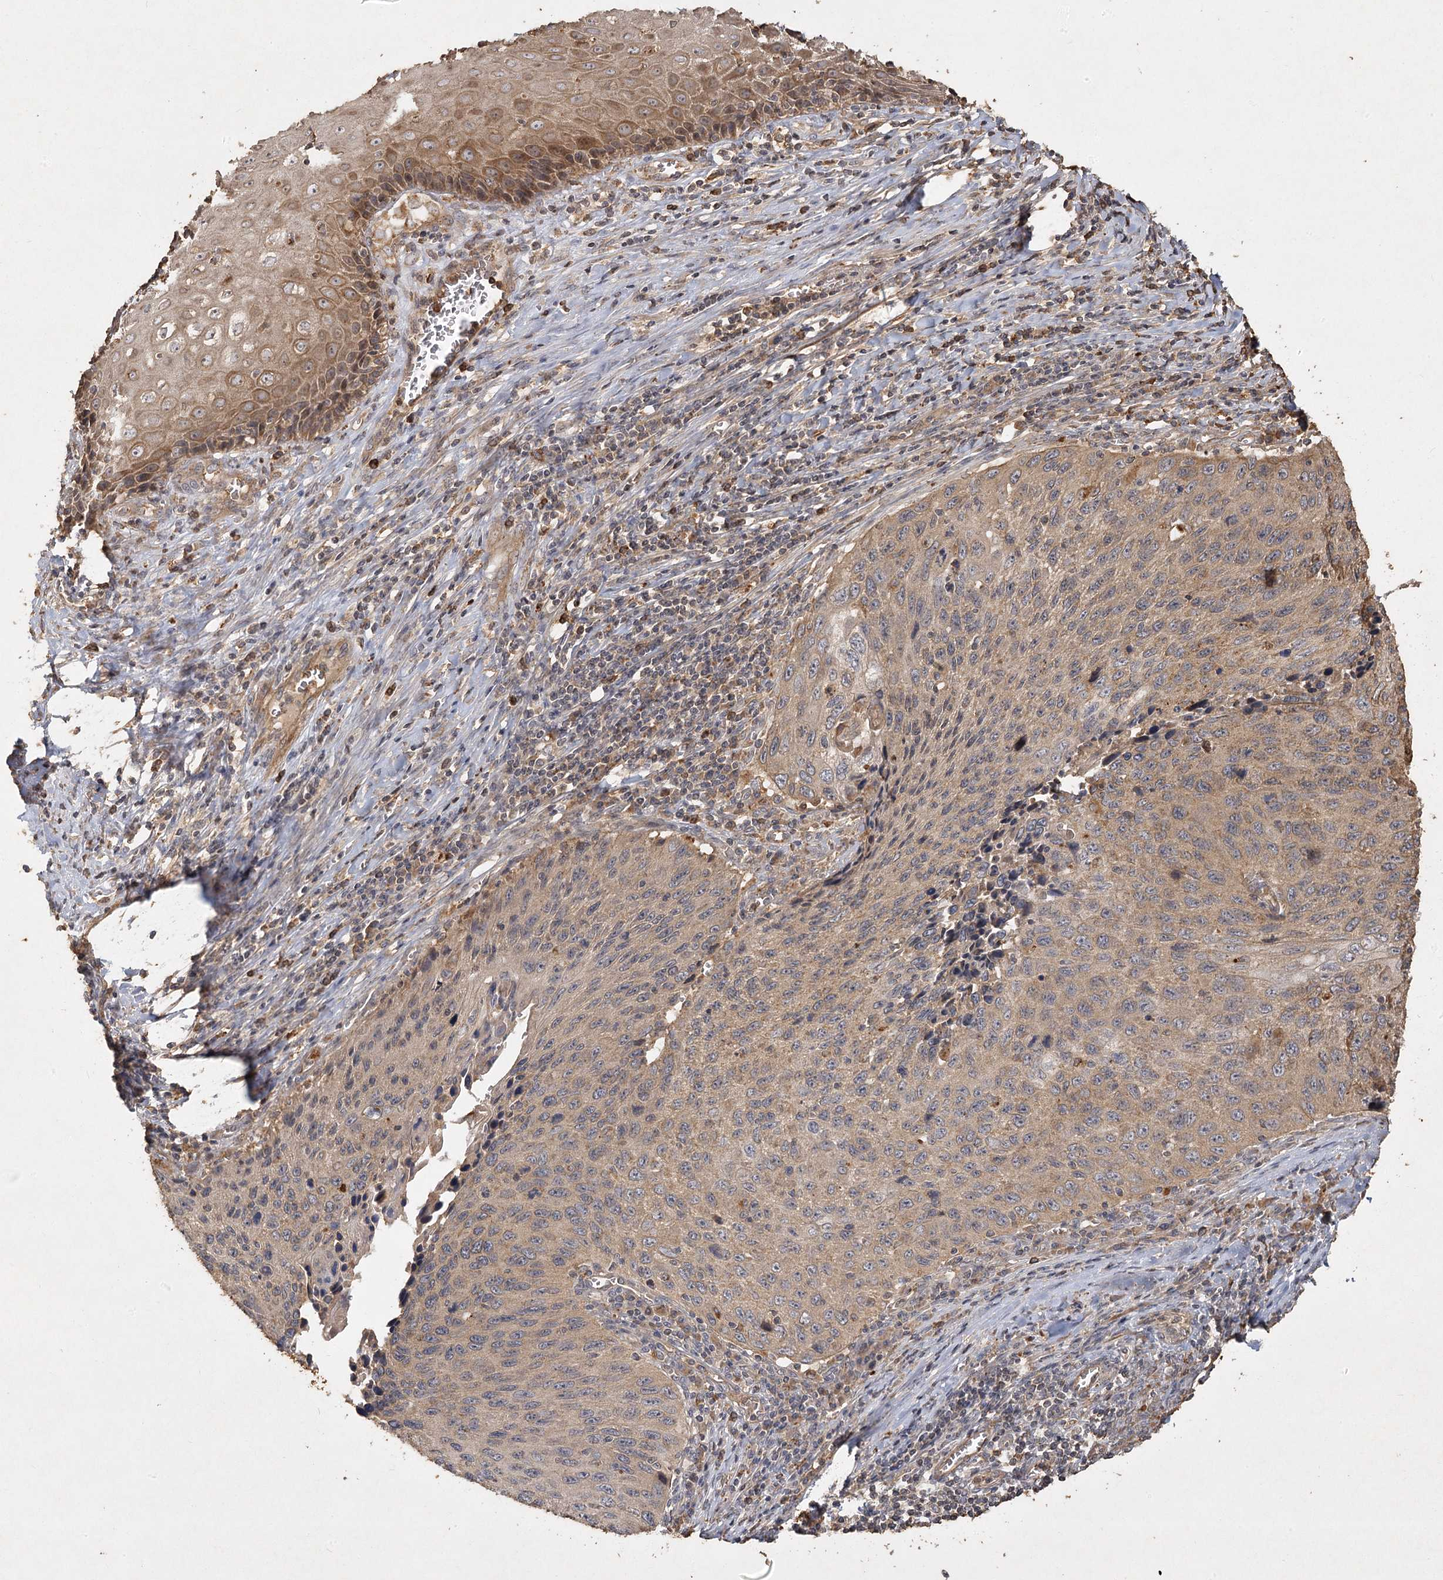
{"staining": {"intensity": "weak", "quantity": ">75%", "location": "cytoplasmic/membranous"}, "tissue": "cervical cancer", "cell_type": "Tumor cells", "image_type": "cancer", "snomed": [{"axis": "morphology", "description": "Squamous cell carcinoma, NOS"}, {"axis": "topography", "description": "Cervix"}], "caption": "IHC (DAB (3,3'-diaminobenzidine)) staining of cervical cancer shows weak cytoplasmic/membranous protein staining in about >75% of tumor cells.", "gene": "PIK3C2A", "patient": {"sex": "female", "age": 53}}